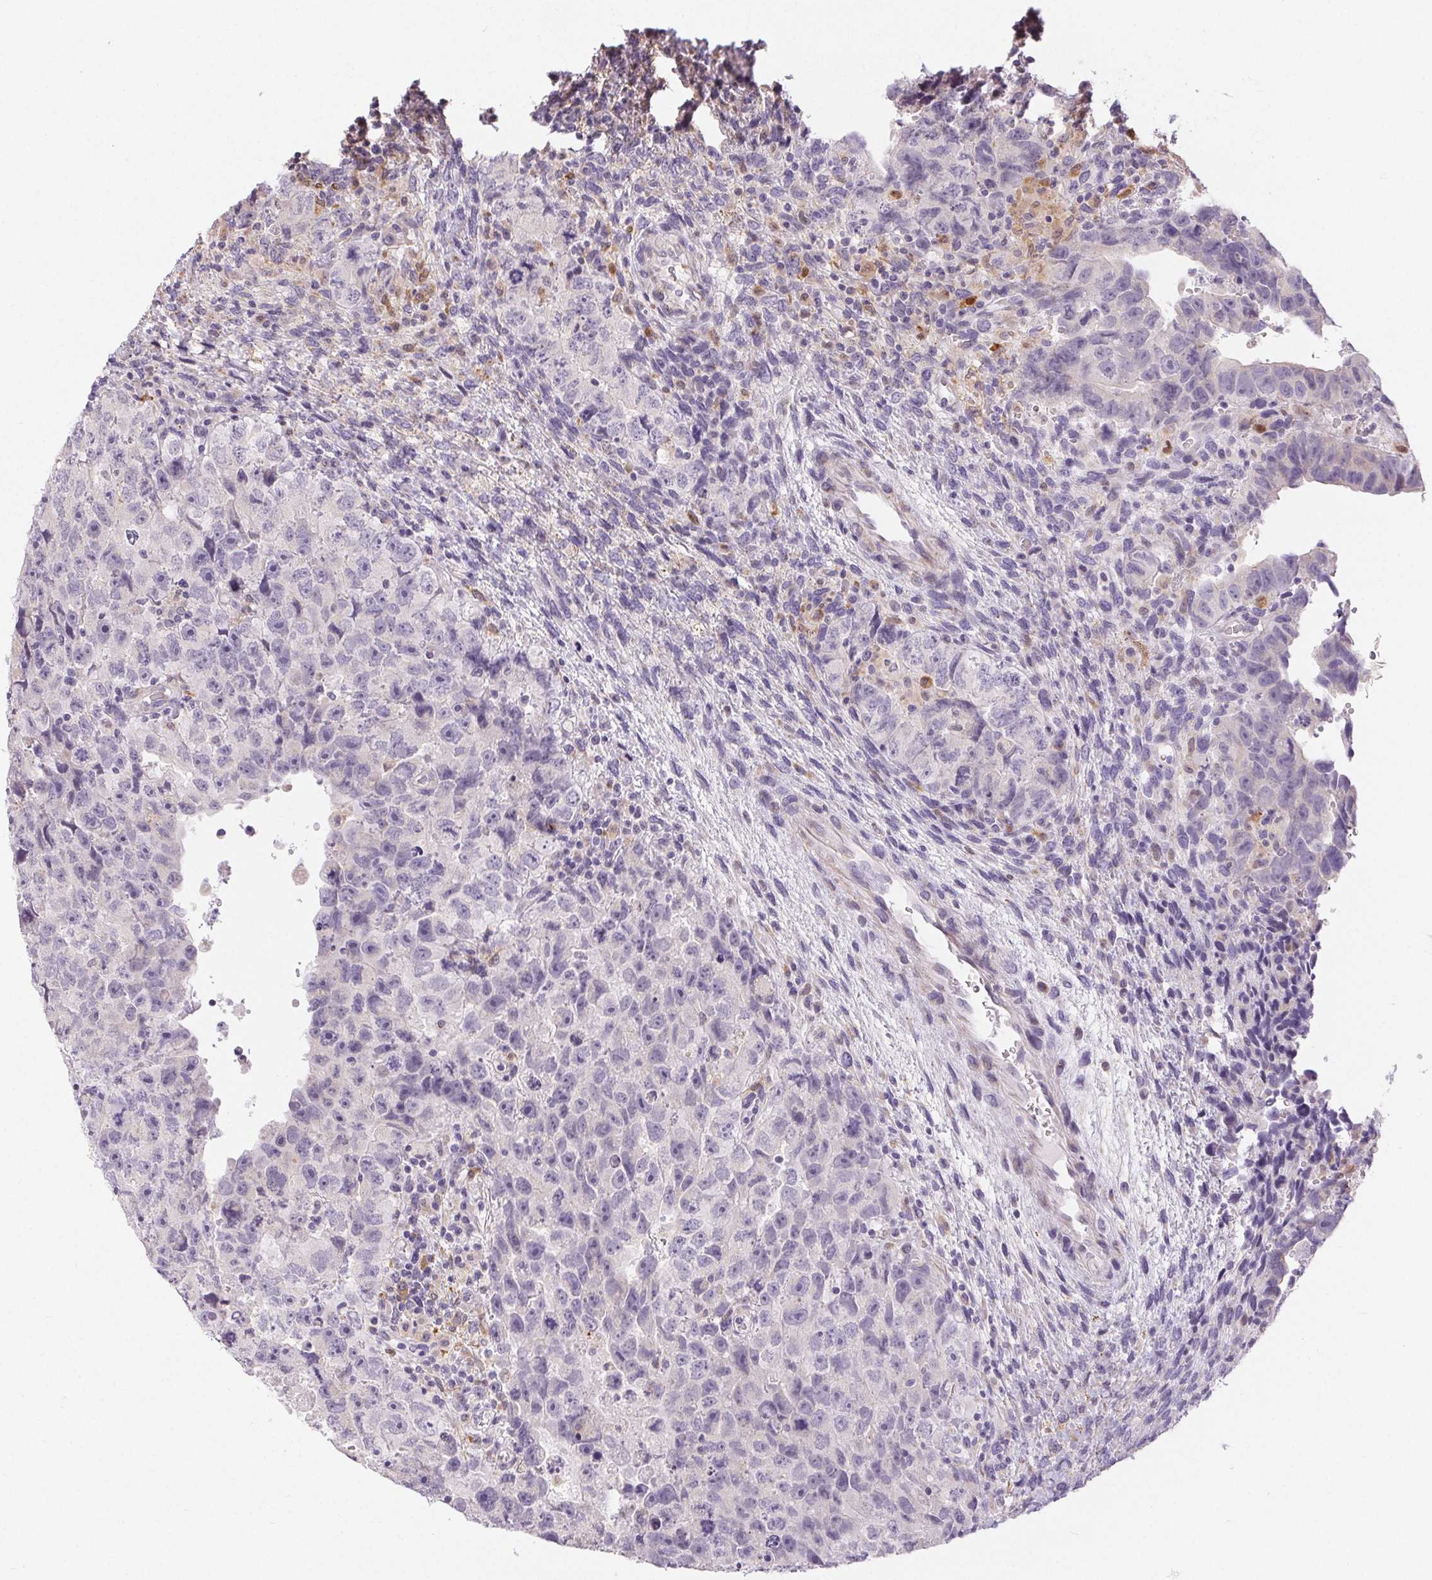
{"staining": {"intensity": "negative", "quantity": "none", "location": "none"}, "tissue": "testis cancer", "cell_type": "Tumor cells", "image_type": "cancer", "snomed": [{"axis": "morphology", "description": "Carcinoma, Embryonal, NOS"}, {"axis": "topography", "description": "Testis"}], "caption": "Testis embryonal carcinoma was stained to show a protein in brown. There is no significant positivity in tumor cells.", "gene": "RPGRIP1", "patient": {"sex": "male", "age": 24}}